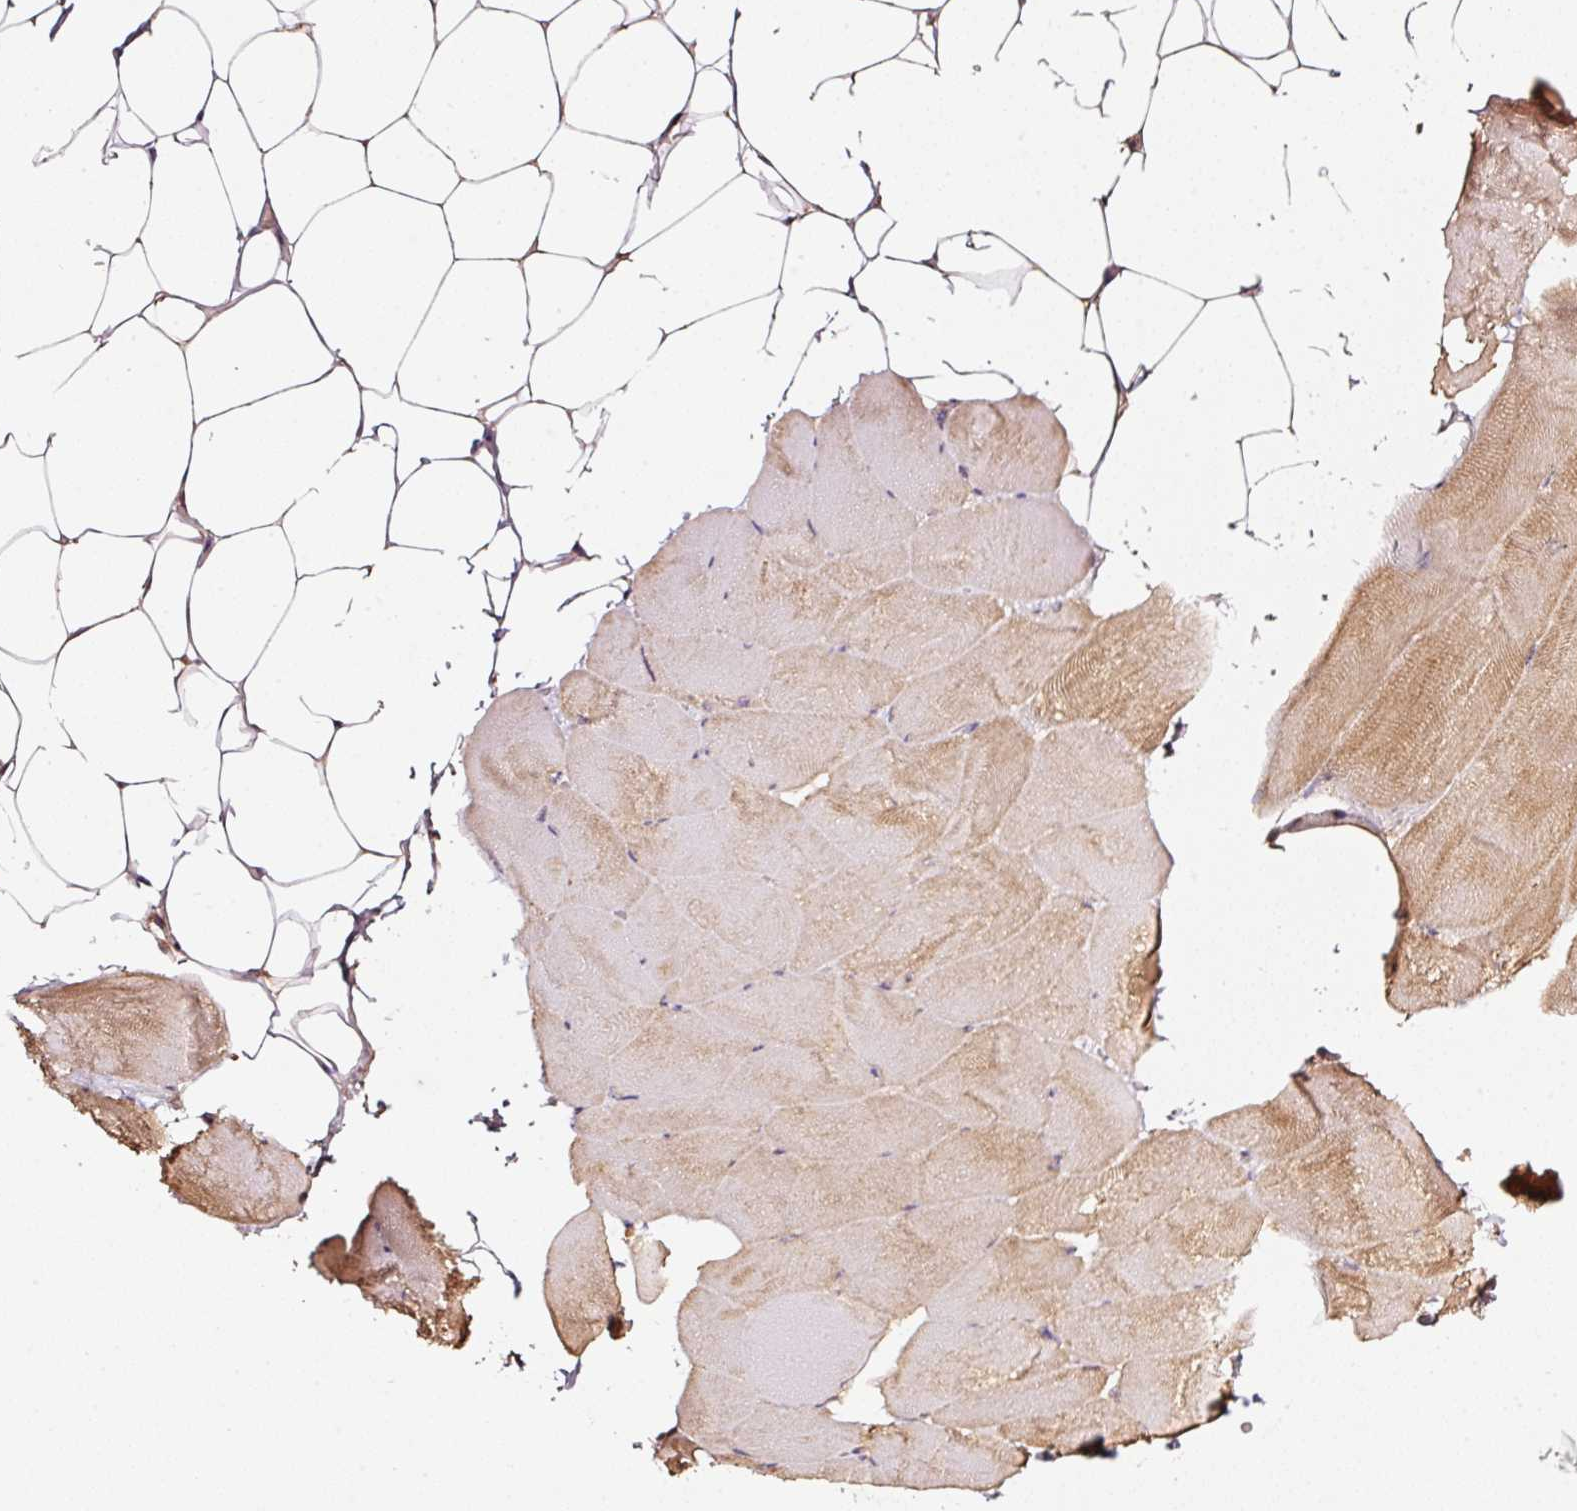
{"staining": {"intensity": "moderate", "quantity": "<25%", "location": "cytoplasmic/membranous"}, "tissue": "skeletal muscle", "cell_type": "Myocytes", "image_type": "normal", "snomed": [{"axis": "morphology", "description": "Normal tissue, NOS"}, {"axis": "topography", "description": "Skeletal muscle"}], "caption": "Immunohistochemical staining of benign skeletal muscle displays low levels of moderate cytoplasmic/membranous expression in approximately <25% of myocytes. Using DAB (3,3'-diaminobenzidine) (brown) and hematoxylin (blue) stains, captured at high magnification using brightfield microscopy.", "gene": "RAB35", "patient": {"sex": "female", "age": 64}}